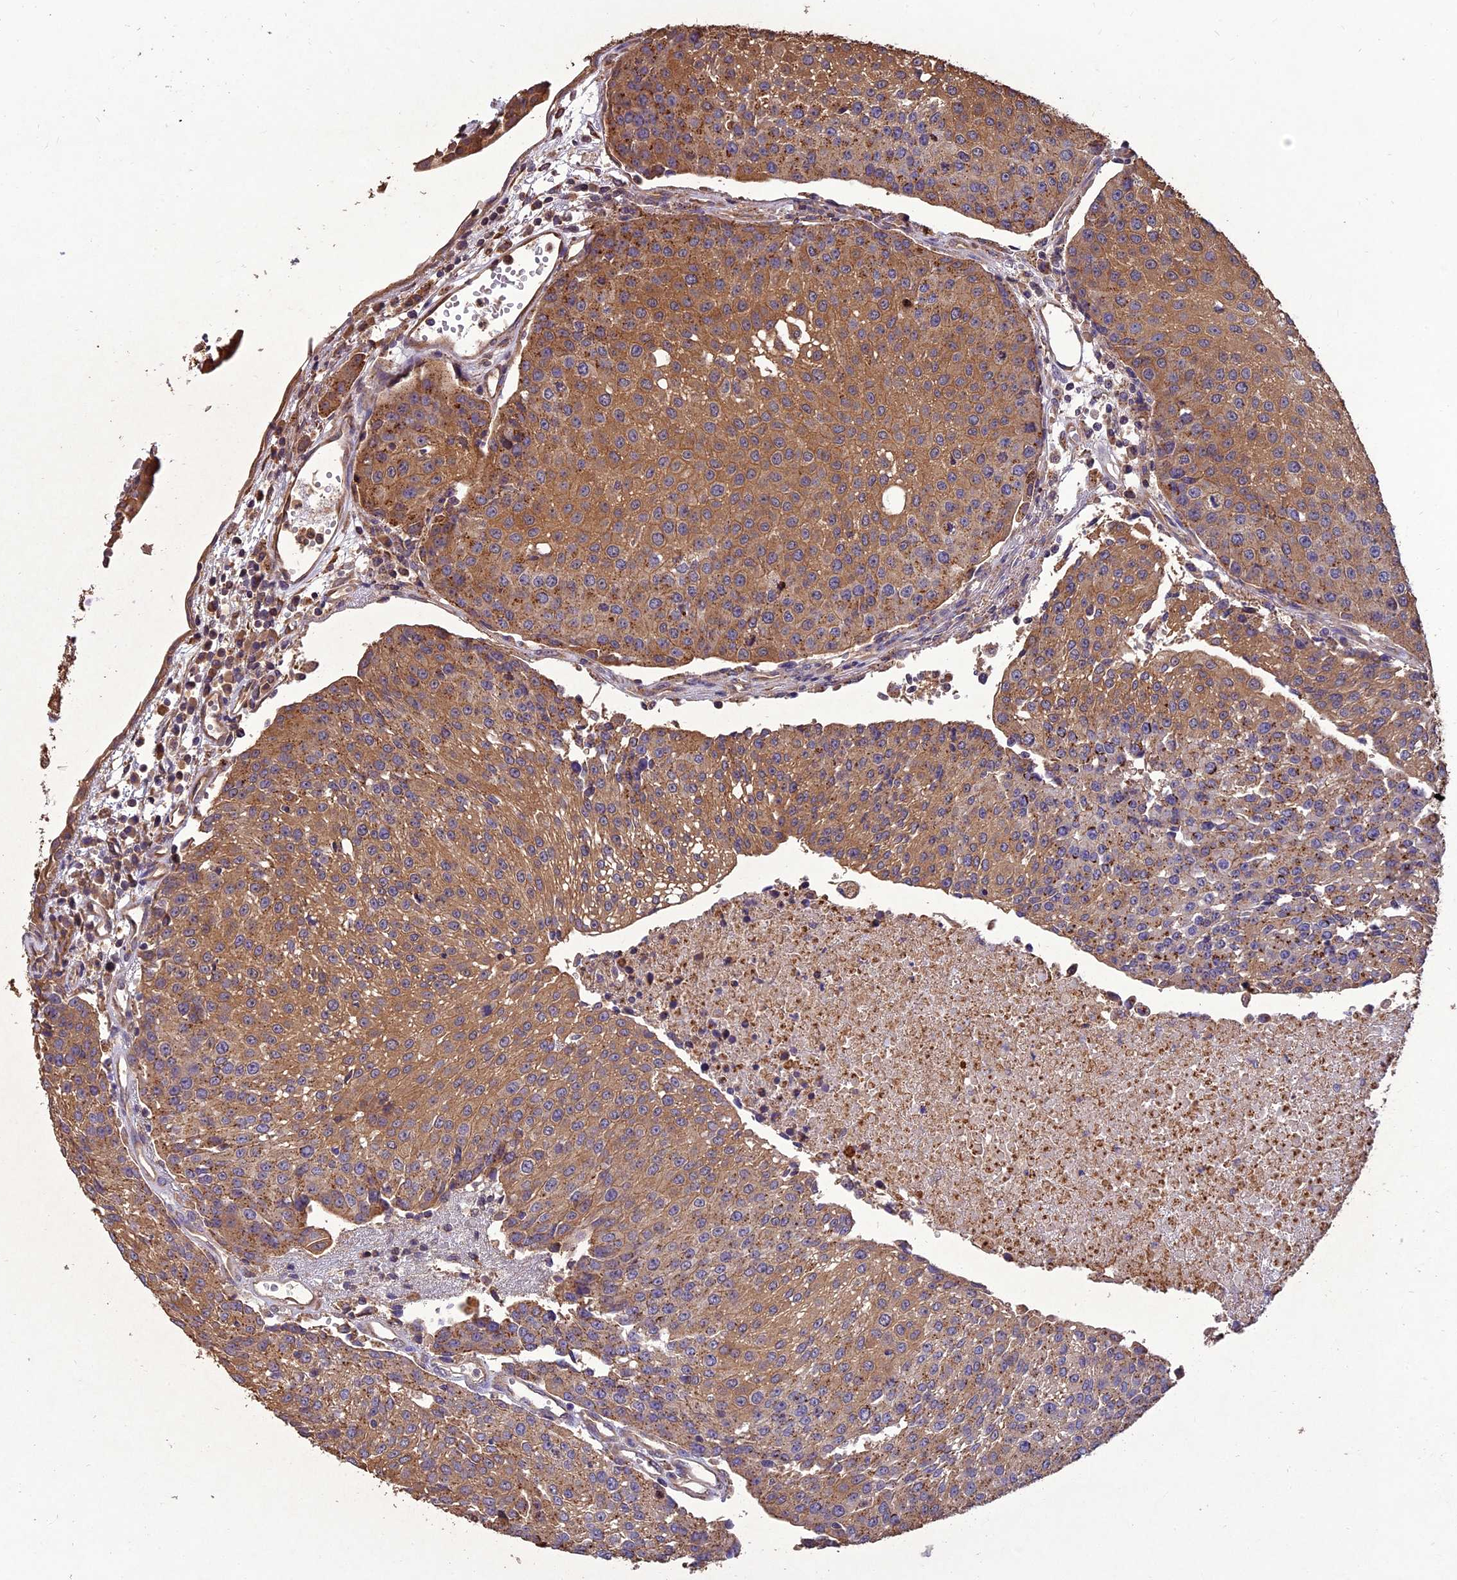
{"staining": {"intensity": "moderate", "quantity": ">75%", "location": "cytoplasmic/membranous"}, "tissue": "urothelial cancer", "cell_type": "Tumor cells", "image_type": "cancer", "snomed": [{"axis": "morphology", "description": "Urothelial carcinoma, High grade"}, {"axis": "topography", "description": "Urinary bladder"}], "caption": "Human urothelial carcinoma (high-grade) stained with a protein marker displays moderate staining in tumor cells.", "gene": "CHMP2A", "patient": {"sex": "female", "age": 85}}